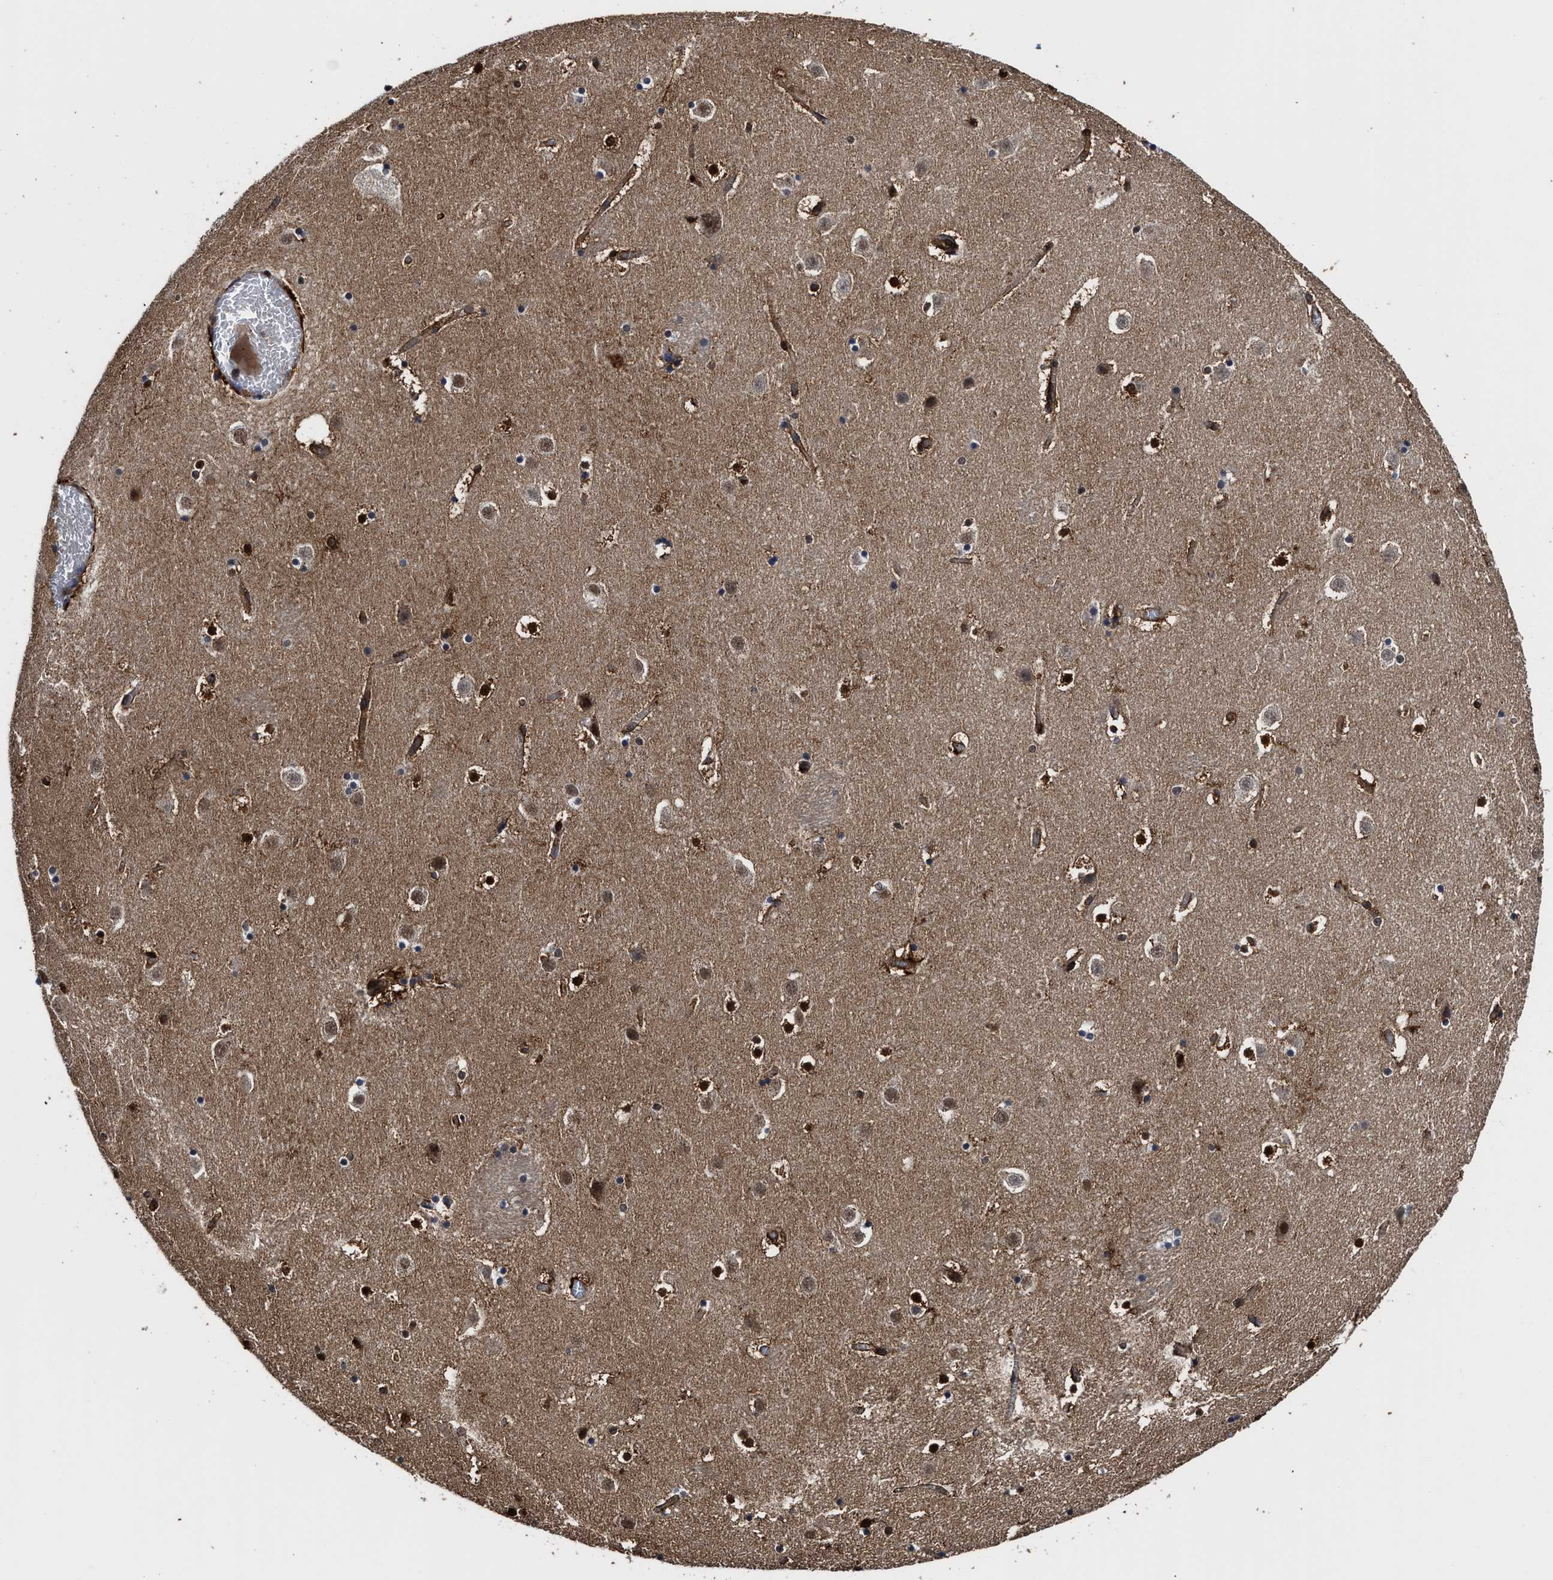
{"staining": {"intensity": "strong", "quantity": "<25%", "location": "cytoplasmic/membranous,nuclear"}, "tissue": "caudate", "cell_type": "Glial cells", "image_type": "normal", "snomed": [{"axis": "morphology", "description": "Normal tissue, NOS"}, {"axis": "topography", "description": "Lateral ventricle wall"}], "caption": "Caudate stained with a brown dye exhibits strong cytoplasmic/membranous,nuclear positive expression in about <25% of glial cells.", "gene": "SEPTIN2", "patient": {"sex": "male", "age": 45}}